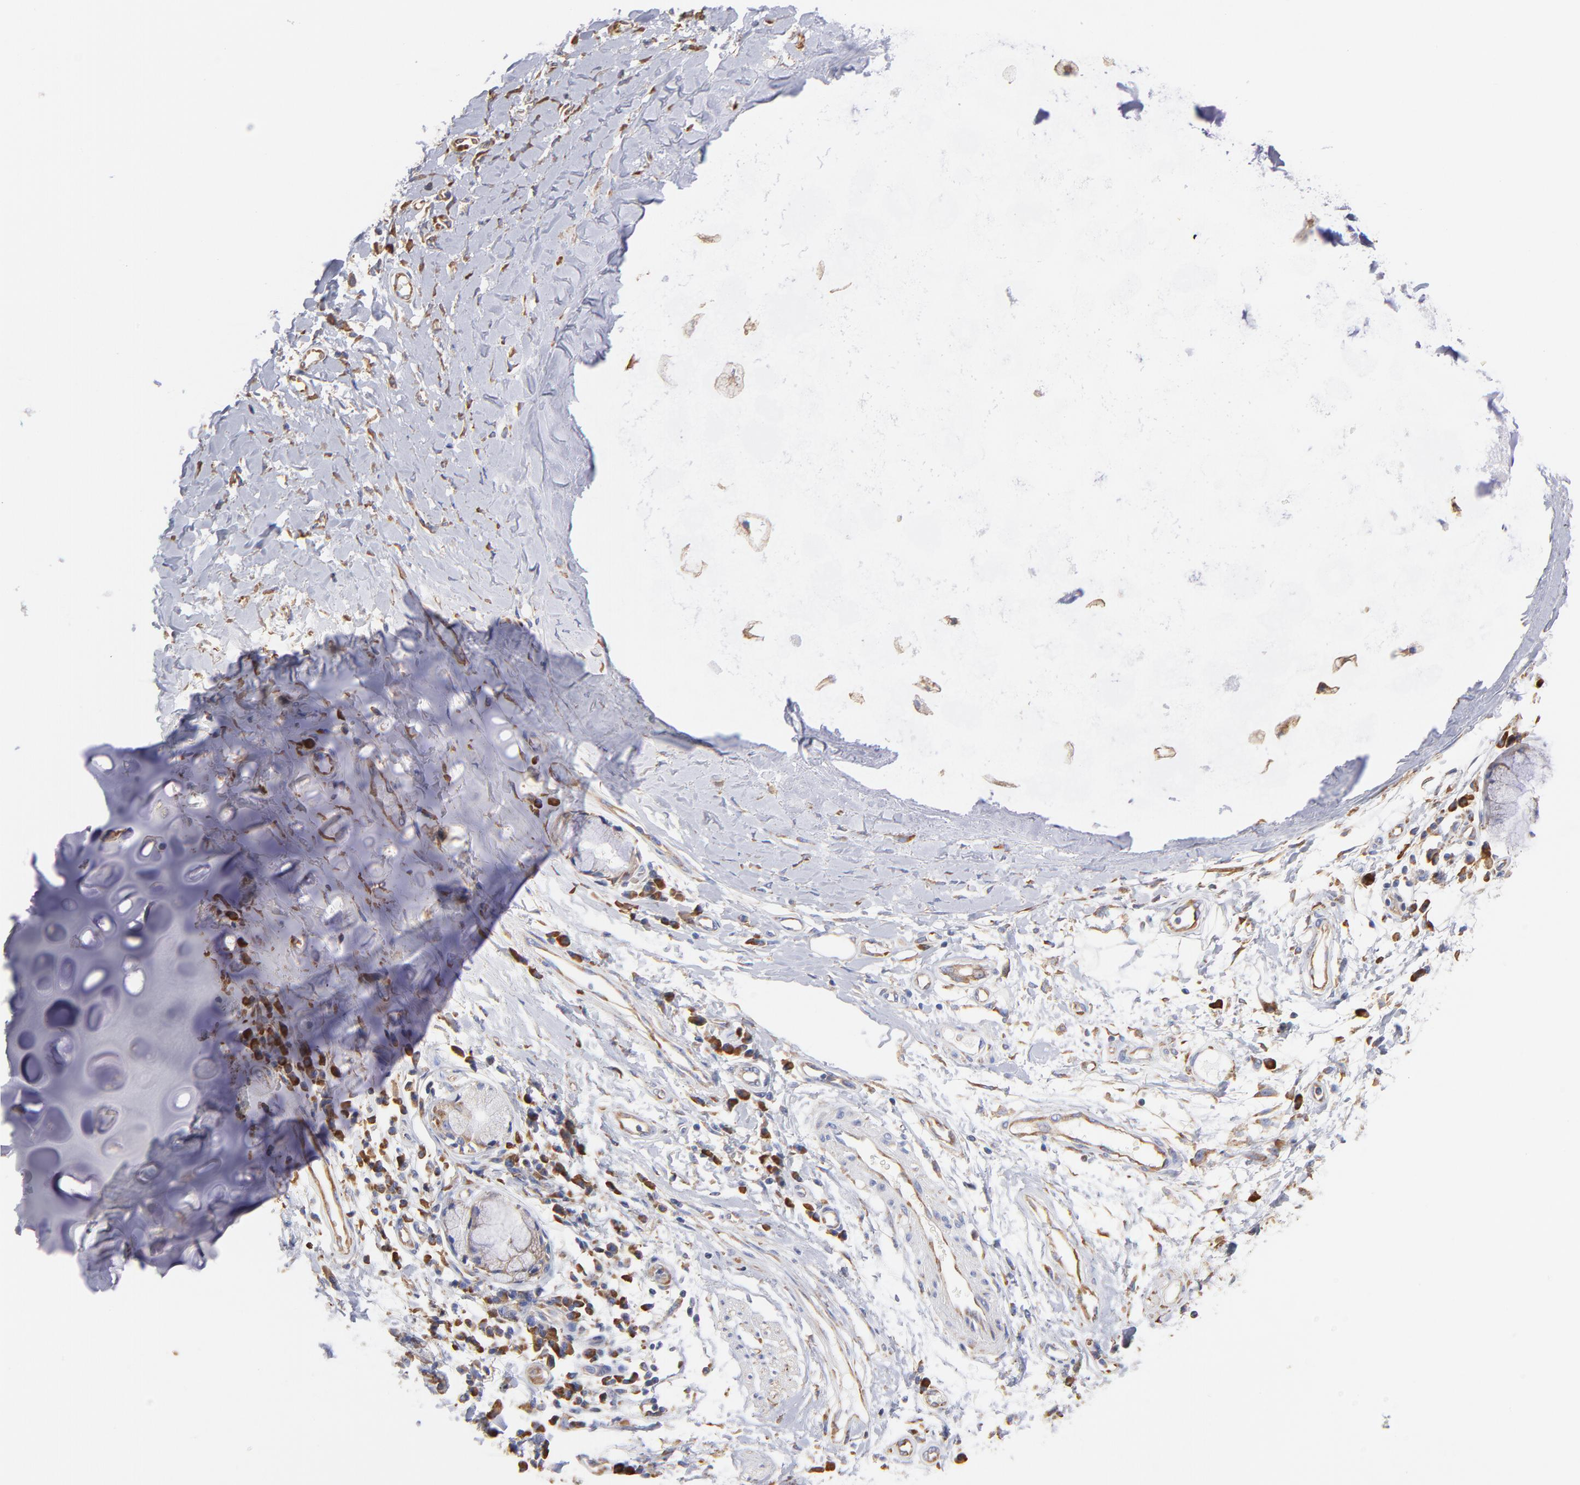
{"staining": {"intensity": "weak", "quantity": "25%-75%", "location": "cytoplasmic/membranous"}, "tissue": "adipose tissue", "cell_type": "Adipocytes", "image_type": "normal", "snomed": [{"axis": "morphology", "description": "Normal tissue, NOS"}, {"axis": "morphology", "description": "Adenocarcinoma, NOS"}, {"axis": "topography", "description": "Cartilage tissue"}, {"axis": "topography", "description": "Bronchus"}, {"axis": "topography", "description": "Lung"}], "caption": "Immunohistochemistry (IHC) of normal adipose tissue shows low levels of weak cytoplasmic/membranous positivity in approximately 25%-75% of adipocytes.", "gene": "RPL9", "patient": {"sex": "female", "age": 67}}